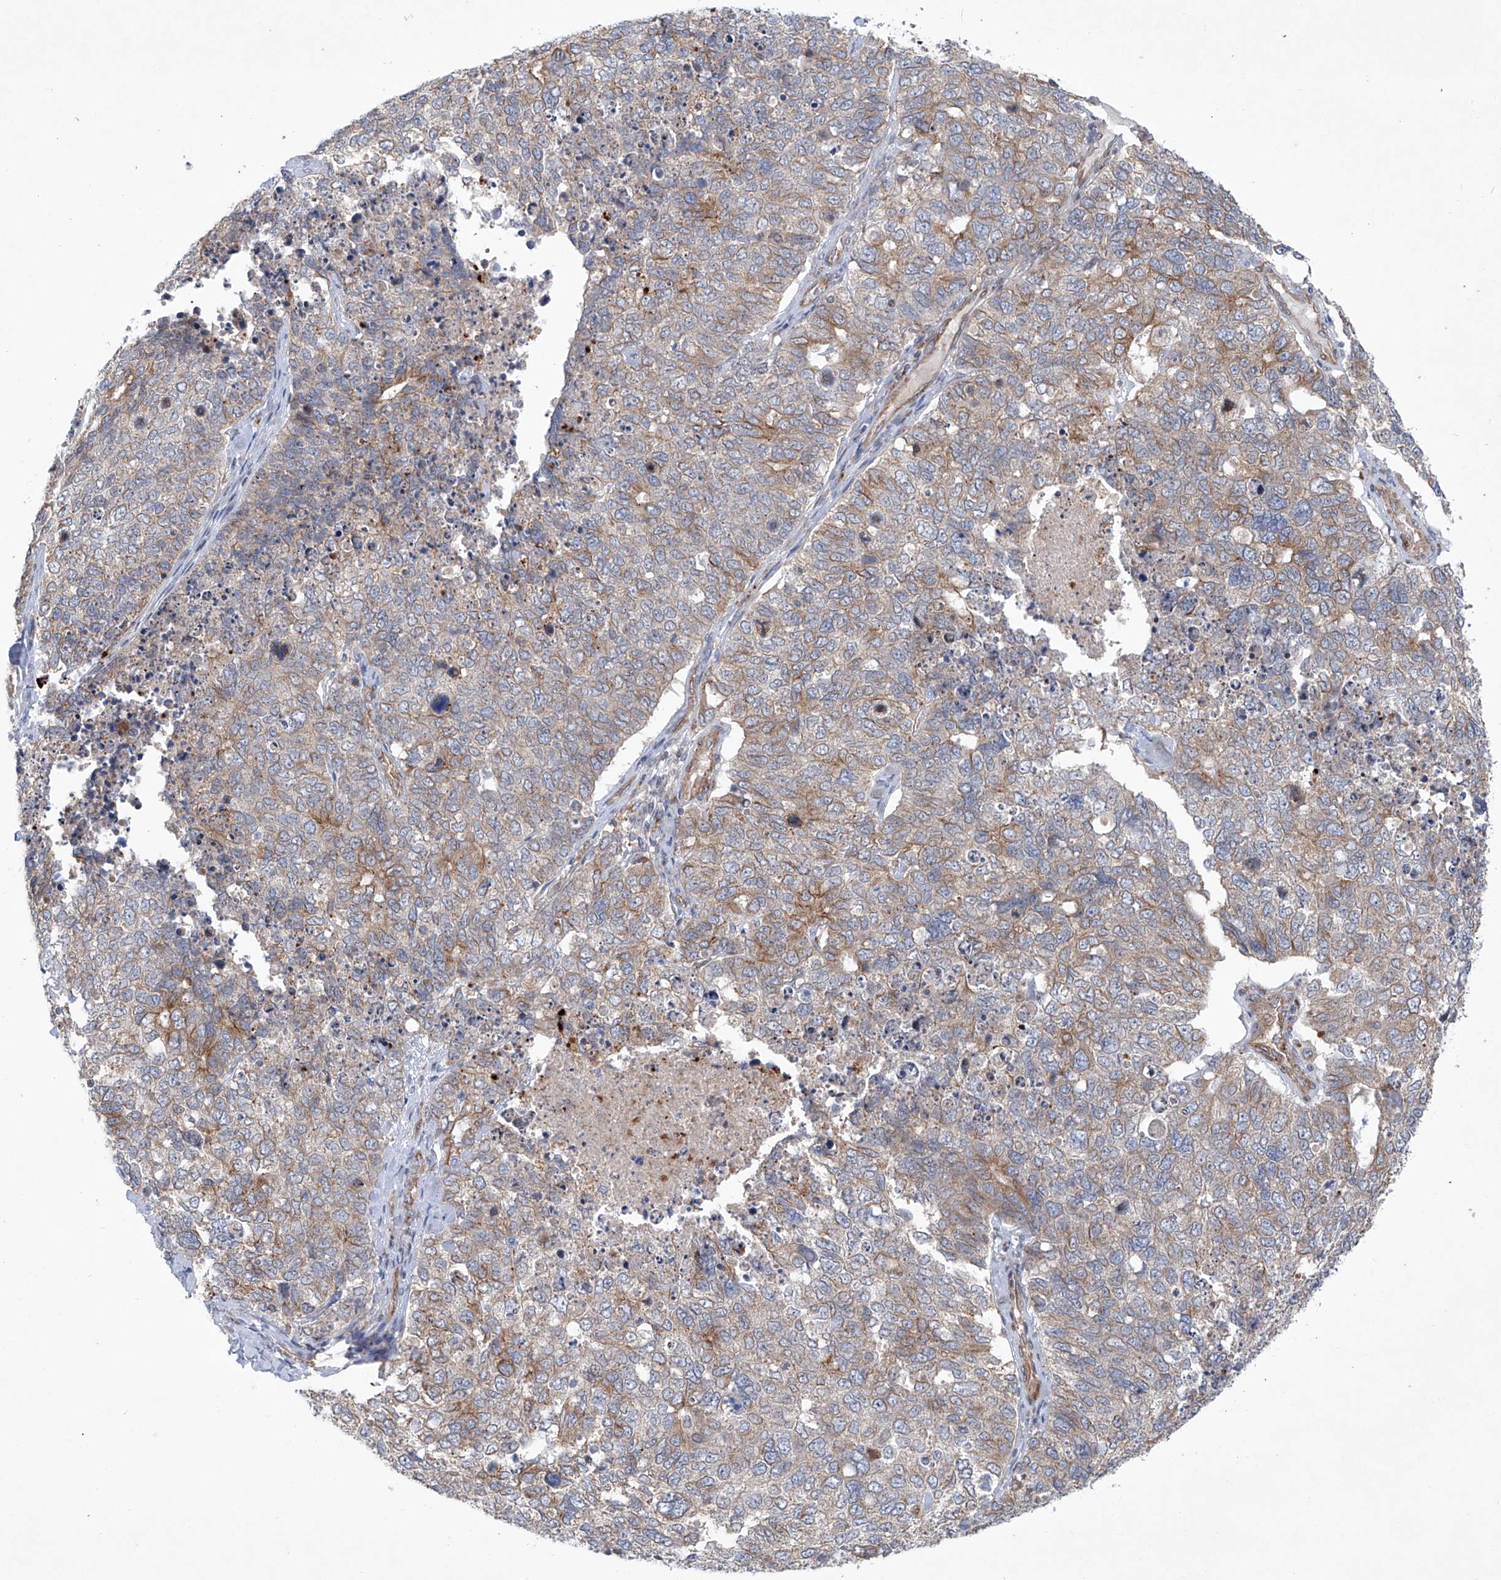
{"staining": {"intensity": "moderate", "quantity": "<25%", "location": "cytoplasmic/membranous"}, "tissue": "cervical cancer", "cell_type": "Tumor cells", "image_type": "cancer", "snomed": [{"axis": "morphology", "description": "Squamous cell carcinoma, NOS"}, {"axis": "topography", "description": "Cervix"}], "caption": "Tumor cells demonstrate moderate cytoplasmic/membranous expression in approximately <25% of cells in squamous cell carcinoma (cervical). (DAB IHC, brown staining for protein, blue staining for nuclei).", "gene": "KLC4", "patient": {"sex": "female", "age": 63}}